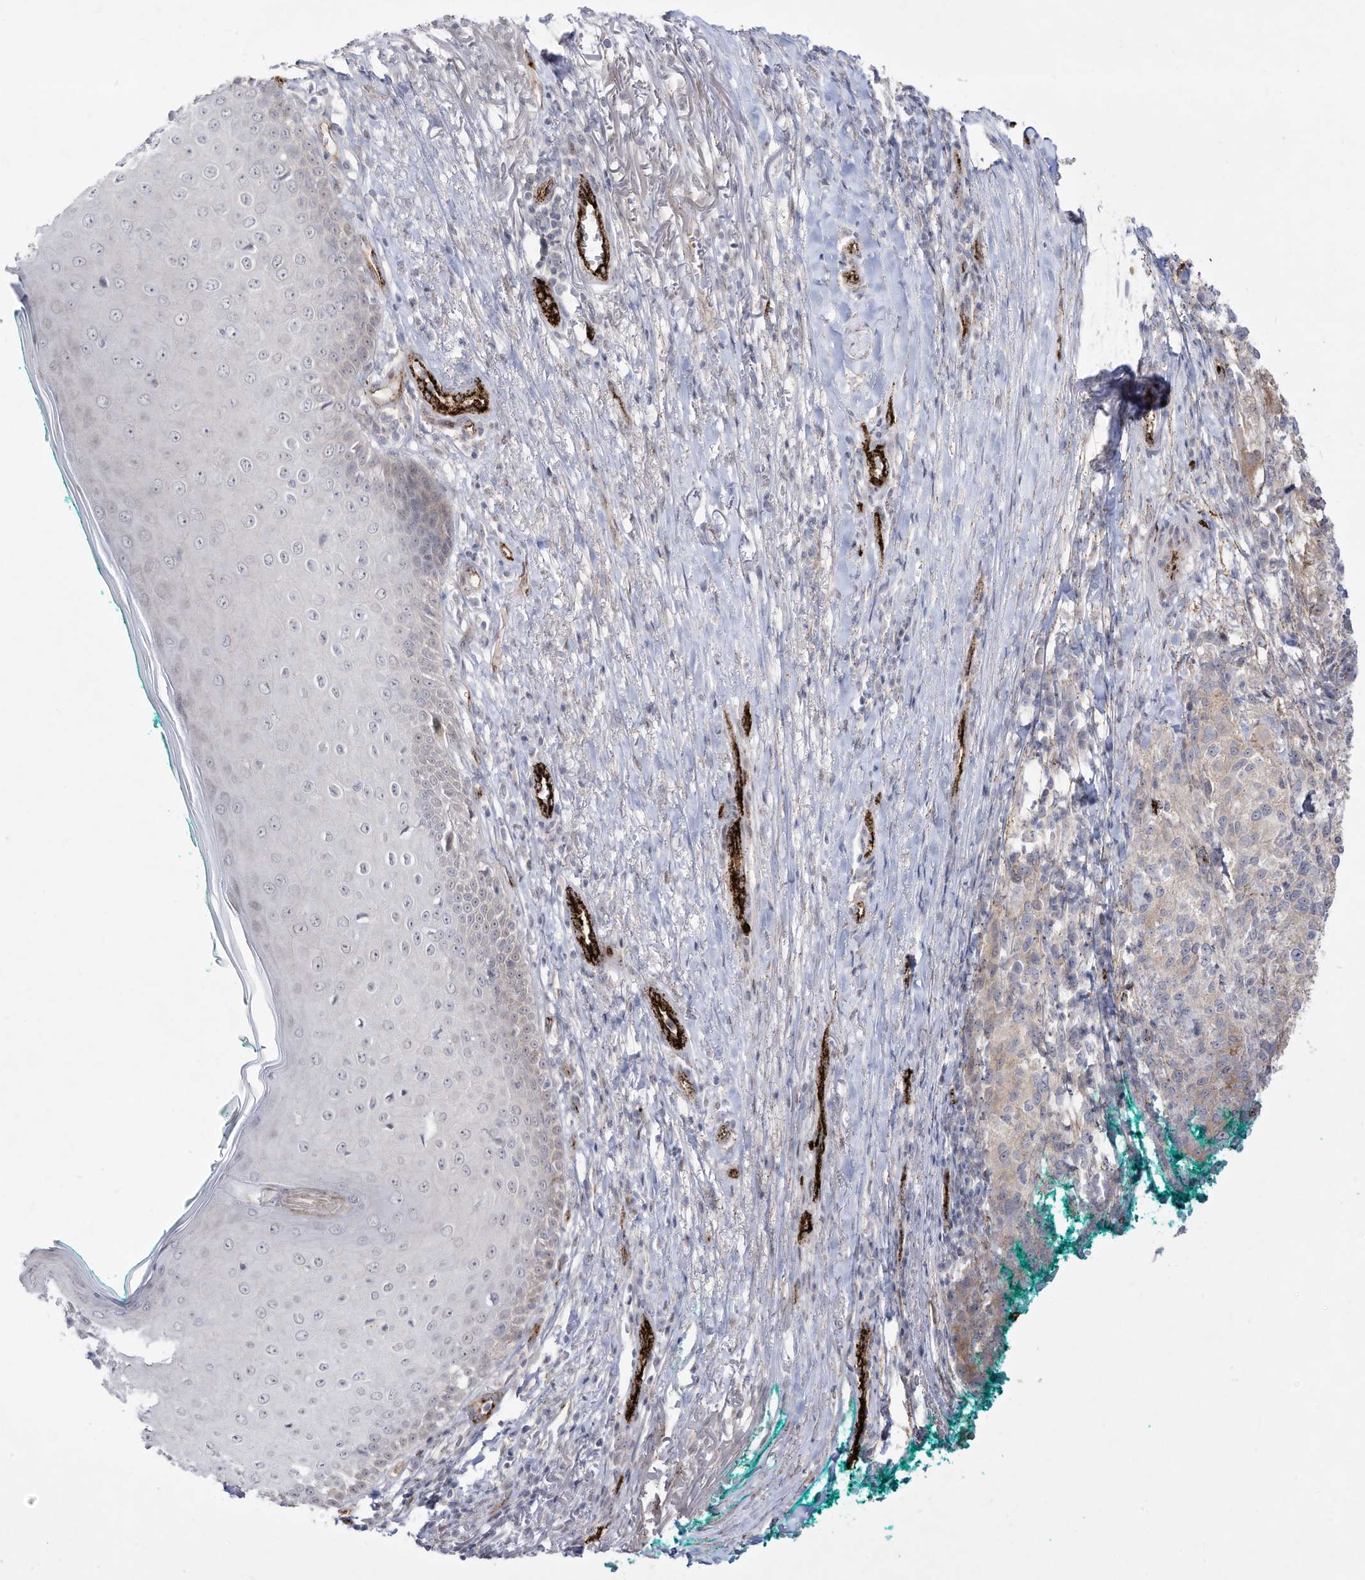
{"staining": {"intensity": "negative", "quantity": "none", "location": "none"}, "tissue": "melanoma", "cell_type": "Tumor cells", "image_type": "cancer", "snomed": [{"axis": "morphology", "description": "Necrosis, NOS"}, {"axis": "morphology", "description": "Malignant melanoma, NOS"}, {"axis": "topography", "description": "Skin"}], "caption": "This is an immunohistochemistry (IHC) histopathology image of melanoma. There is no staining in tumor cells.", "gene": "ZGRF1", "patient": {"sex": "female", "age": 87}}